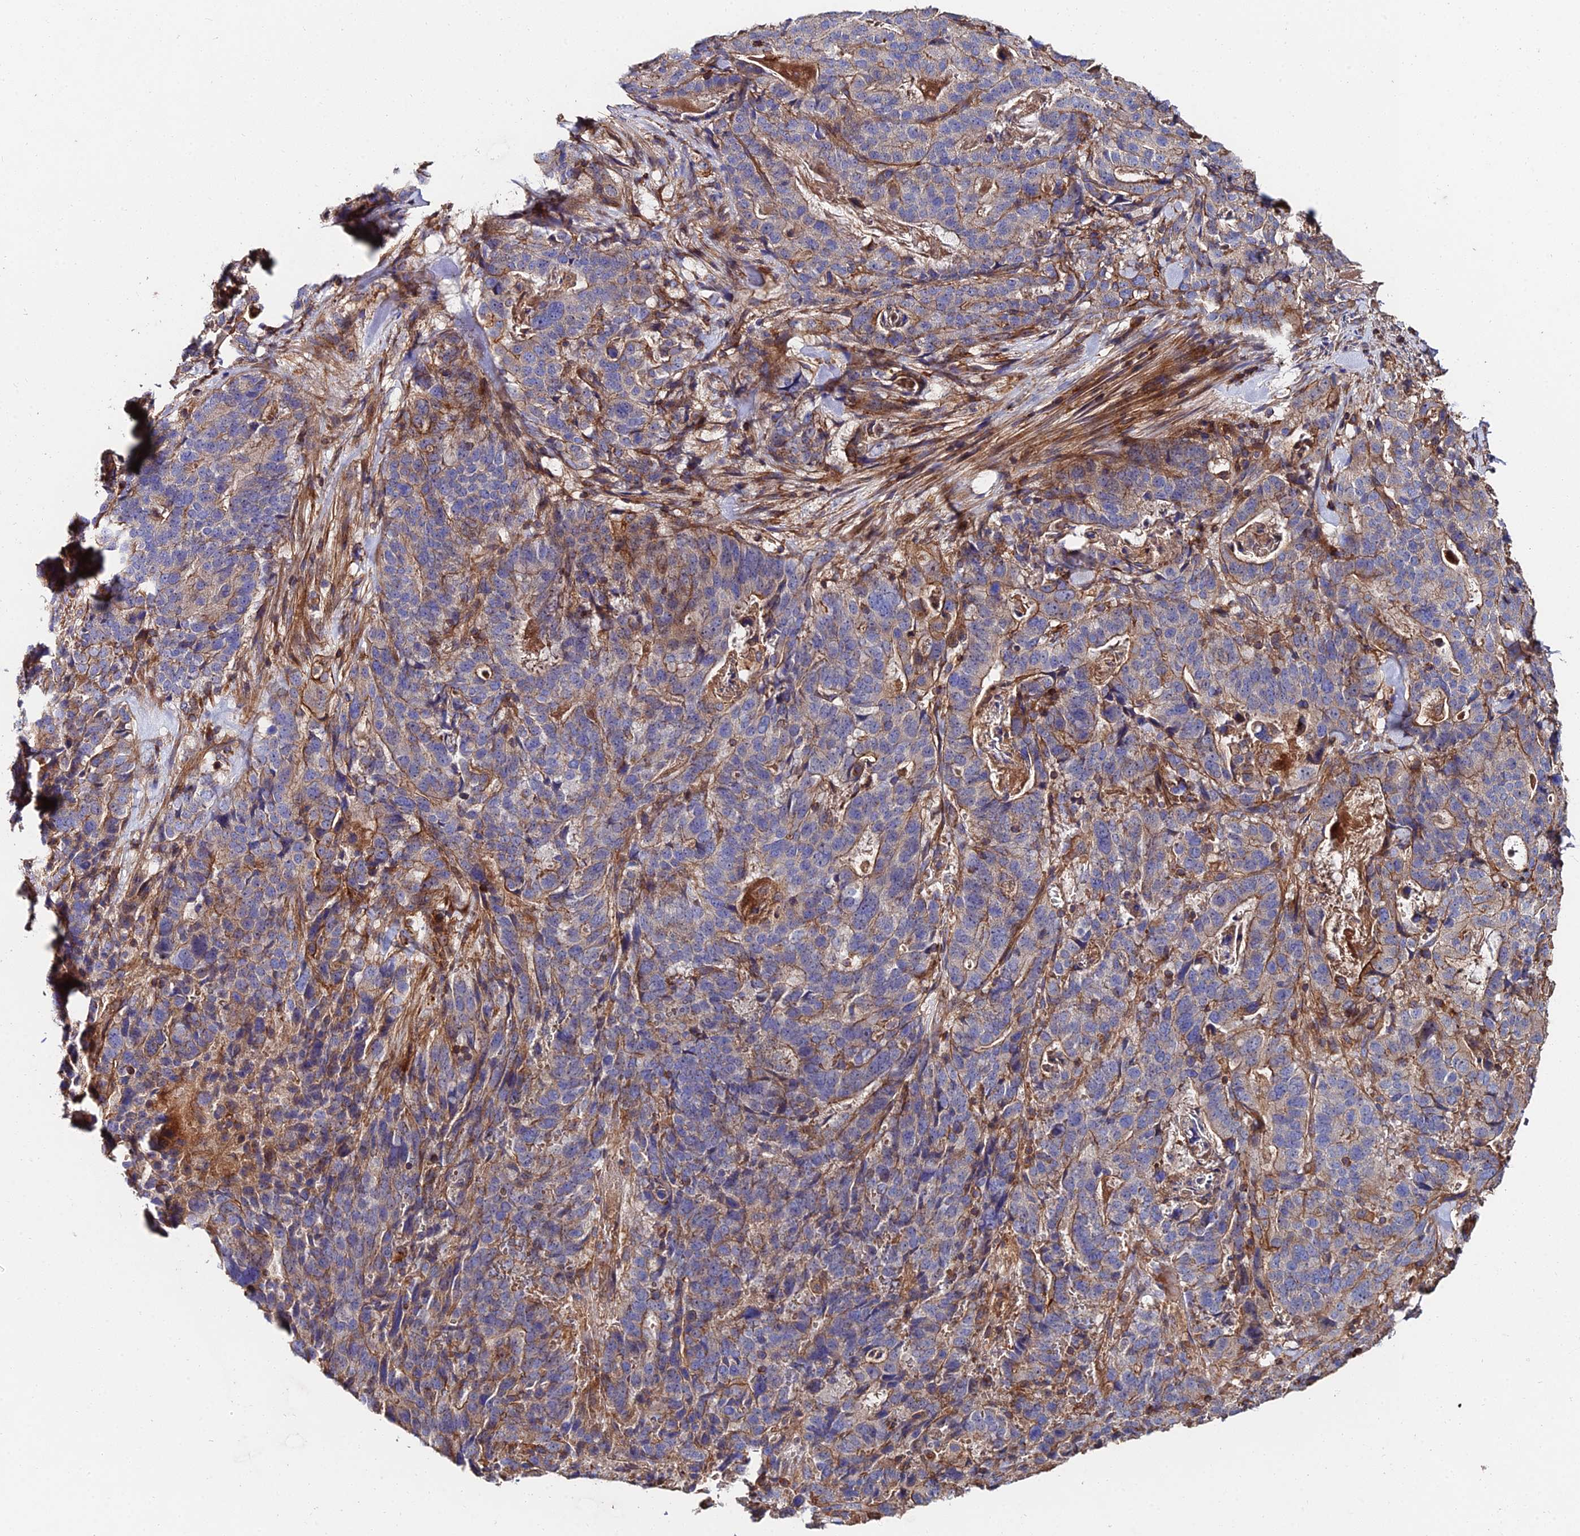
{"staining": {"intensity": "weak", "quantity": "25%-75%", "location": "cytoplasmic/membranous"}, "tissue": "stomach cancer", "cell_type": "Tumor cells", "image_type": "cancer", "snomed": [{"axis": "morphology", "description": "Adenocarcinoma, NOS"}, {"axis": "topography", "description": "Stomach"}], "caption": "High-power microscopy captured an IHC image of stomach adenocarcinoma, revealing weak cytoplasmic/membranous positivity in approximately 25%-75% of tumor cells.", "gene": "EXT1", "patient": {"sex": "male", "age": 48}}